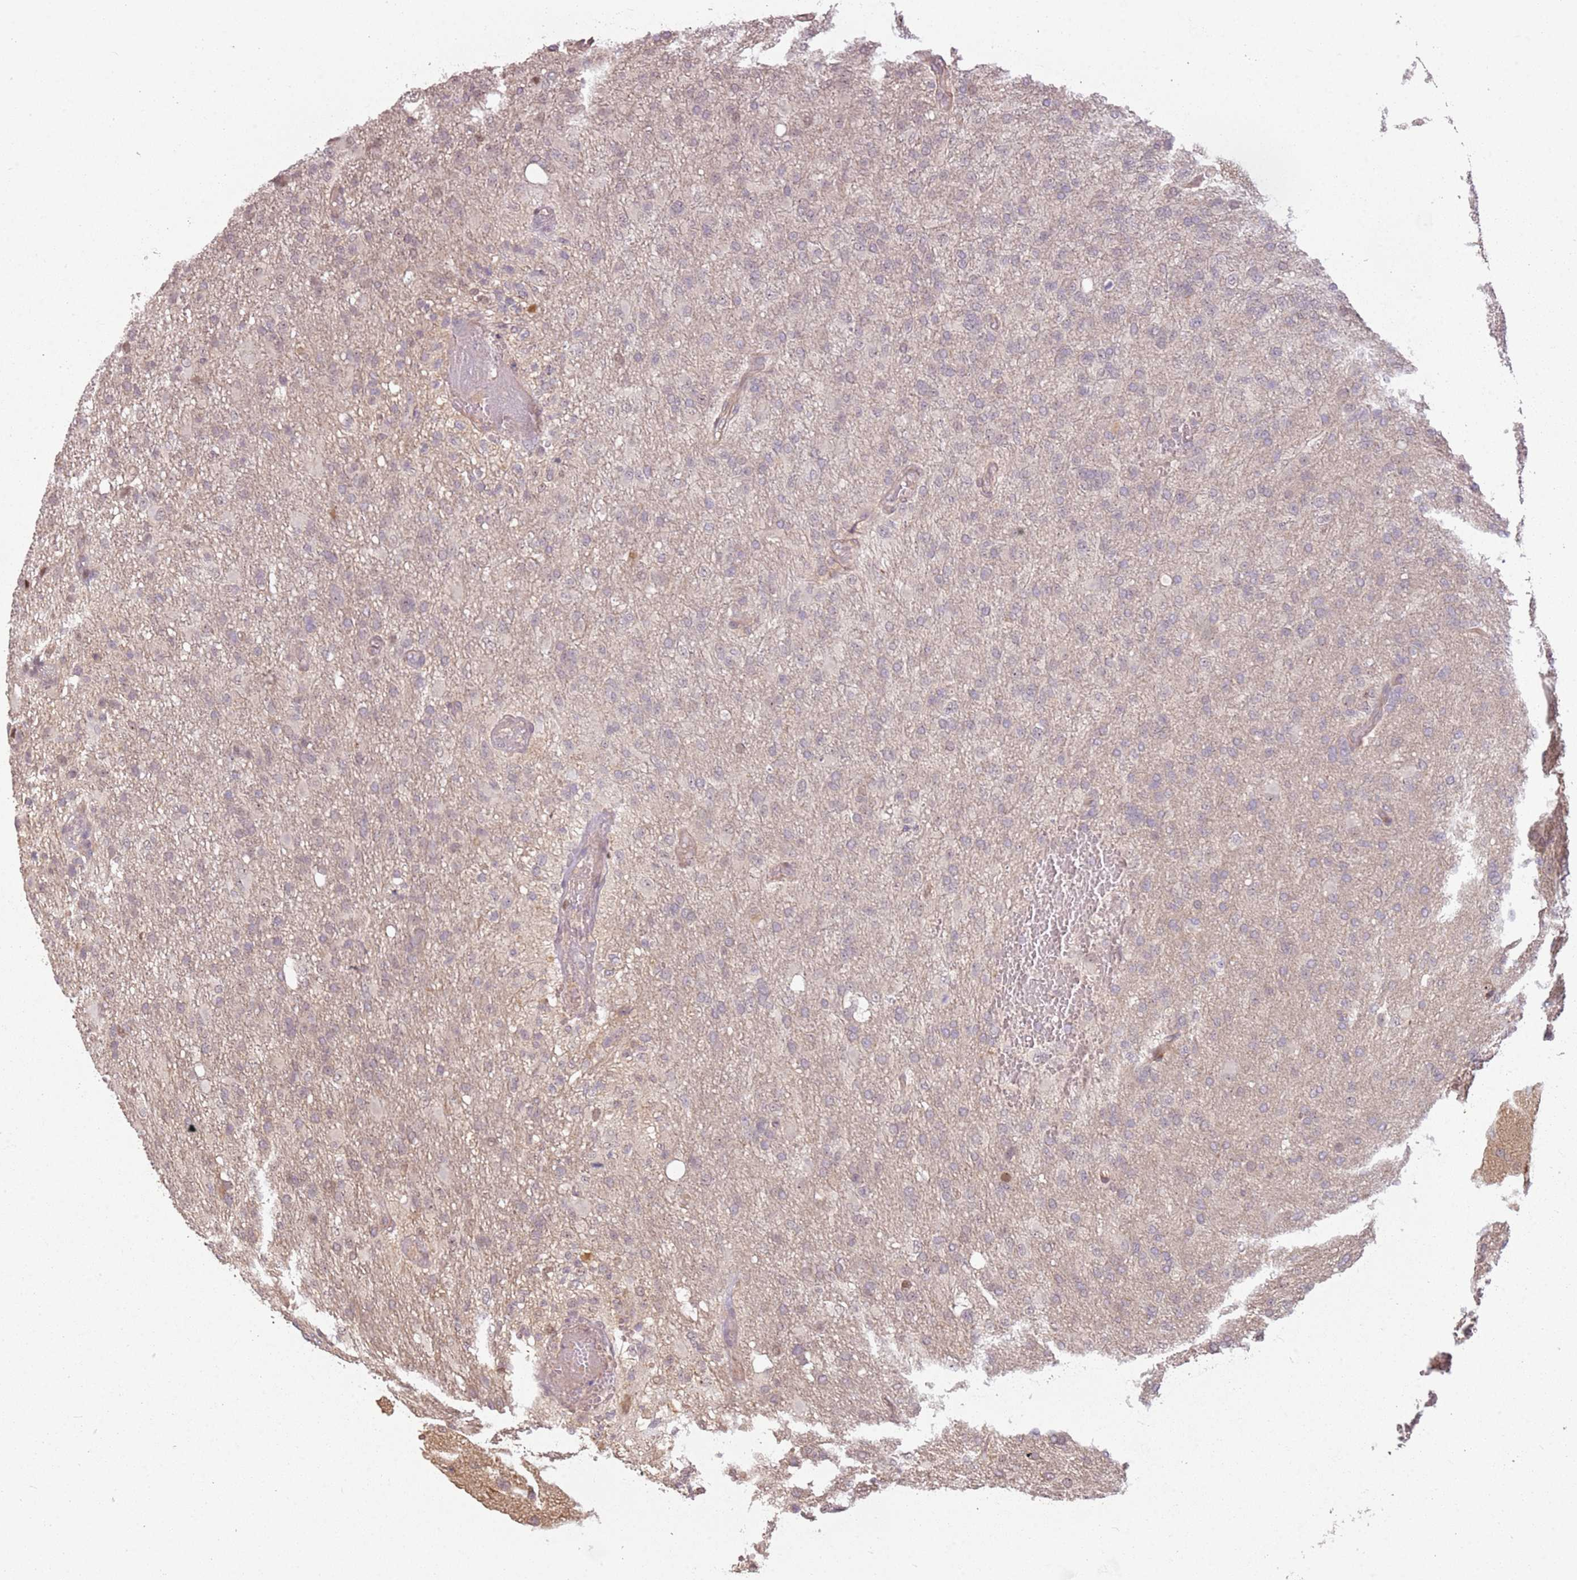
{"staining": {"intensity": "weak", "quantity": "<25%", "location": "nuclear"}, "tissue": "glioma", "cell_type": "Tumor cells", "image_type": "cancer", "snomed": [{"axis": "morphology", "description": "Glioma, malignant, High grade"}, {"axis": "topography", "description": "Brain"}], "caption": "Protein analysis of glioma shows no significant staining in tumor cells.", "gene": "CHURC1", "patient": {"sex": "female", "age": 74}}